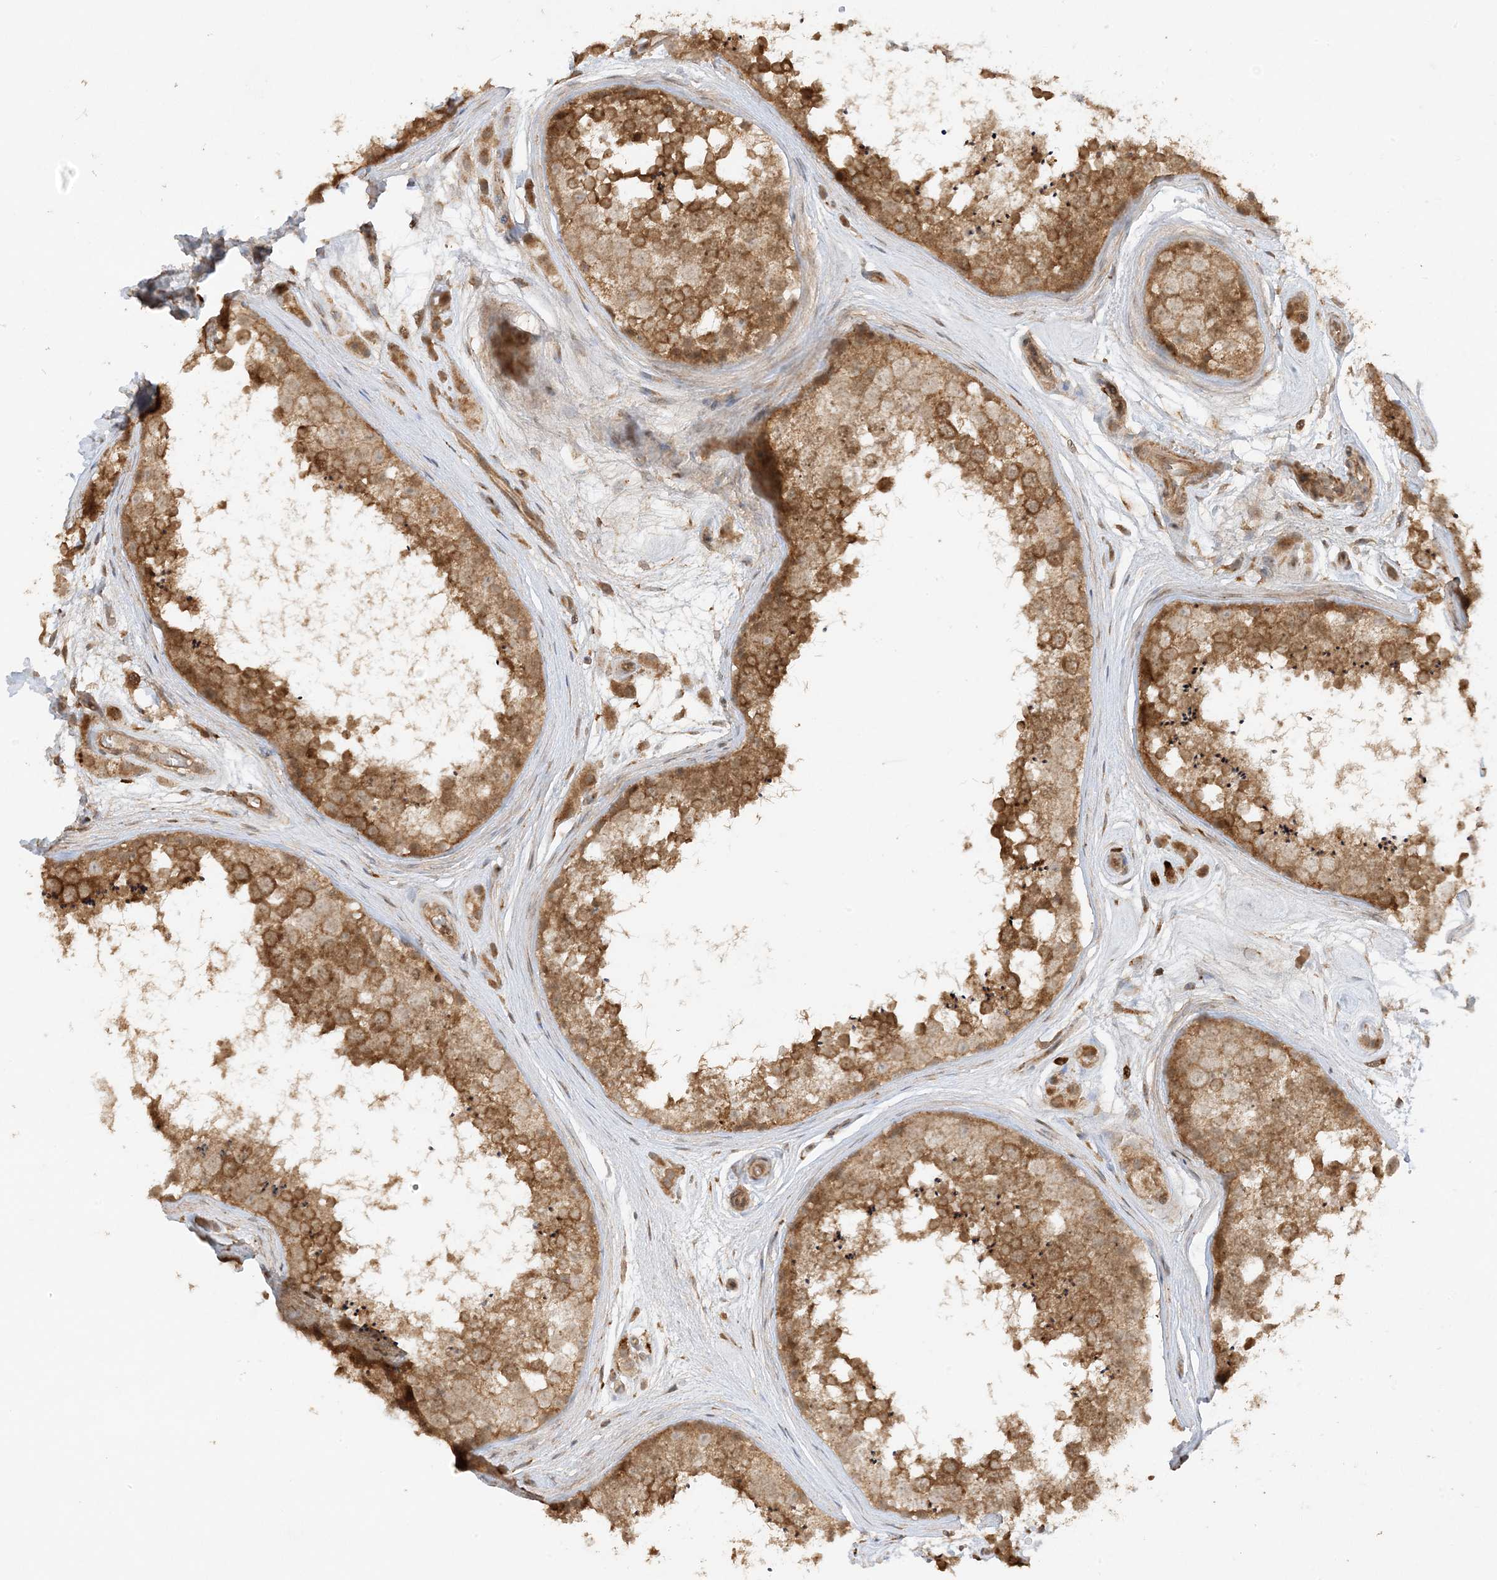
{"staining": {"intensity": "moderate", "quantity": ">75%", "location": "cytoplasmic/membranous"}, "tissue": "testis", "cell_type": "Cells in seminiferous ducts", "image_type": "normal", "snomed": [{"axis": "morphology", "description": "Normal tissue, NOS"}, {"axis": "topography", "description": "Testis"}], "caption": "Testis stained for a protein displays moderate cytoplasmic/membranous positivity in cells in seminiferous ducts. (Brightfield microscopy of DAB IHC at high magnification).", "gene": "XRN1", "patient": {"sex": "male", "age": 56}}